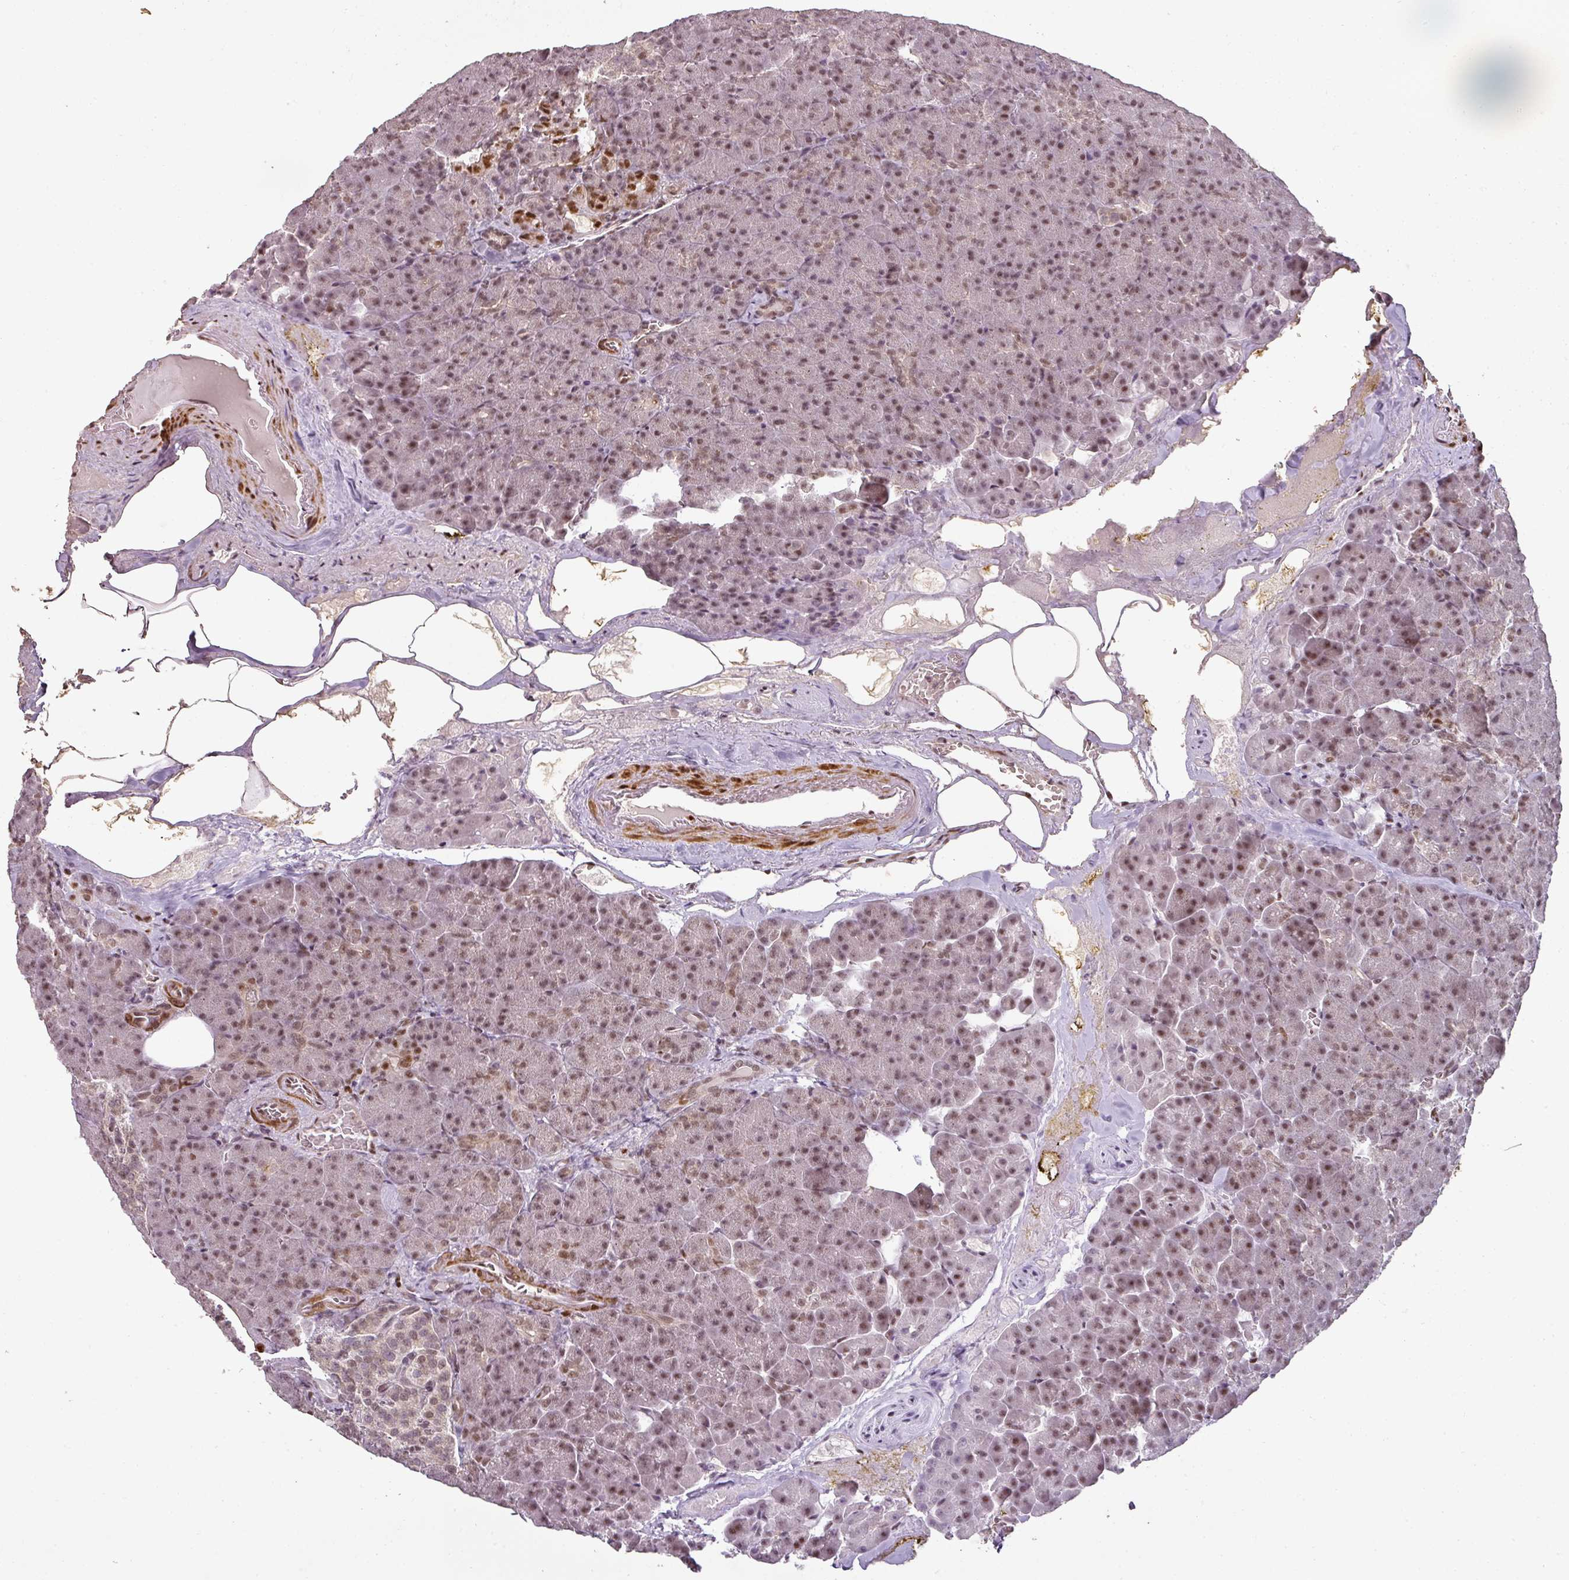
{"staining": {"intensity": "moderate", "quantity": "25%-75%", "location": "nuclear"}, "tissue": "pancreas", "cell_type": "Exocrine glandular cells", "image_type": "normal", "snomed": [{"axis": "morphology", "description": "Normal tissue, NOS"}, {"axis": "topography", "description": "Pancreas"}], "caption": "An immunohistochemistry (IHC) image of unremarkable tissue is shown. Protein staining in brown highlights moderate nuclear positivity in pancreas within exocrine glandular cells.", "gene": "GPRIN2", "patient": {"sex": "female", "age": 74}}